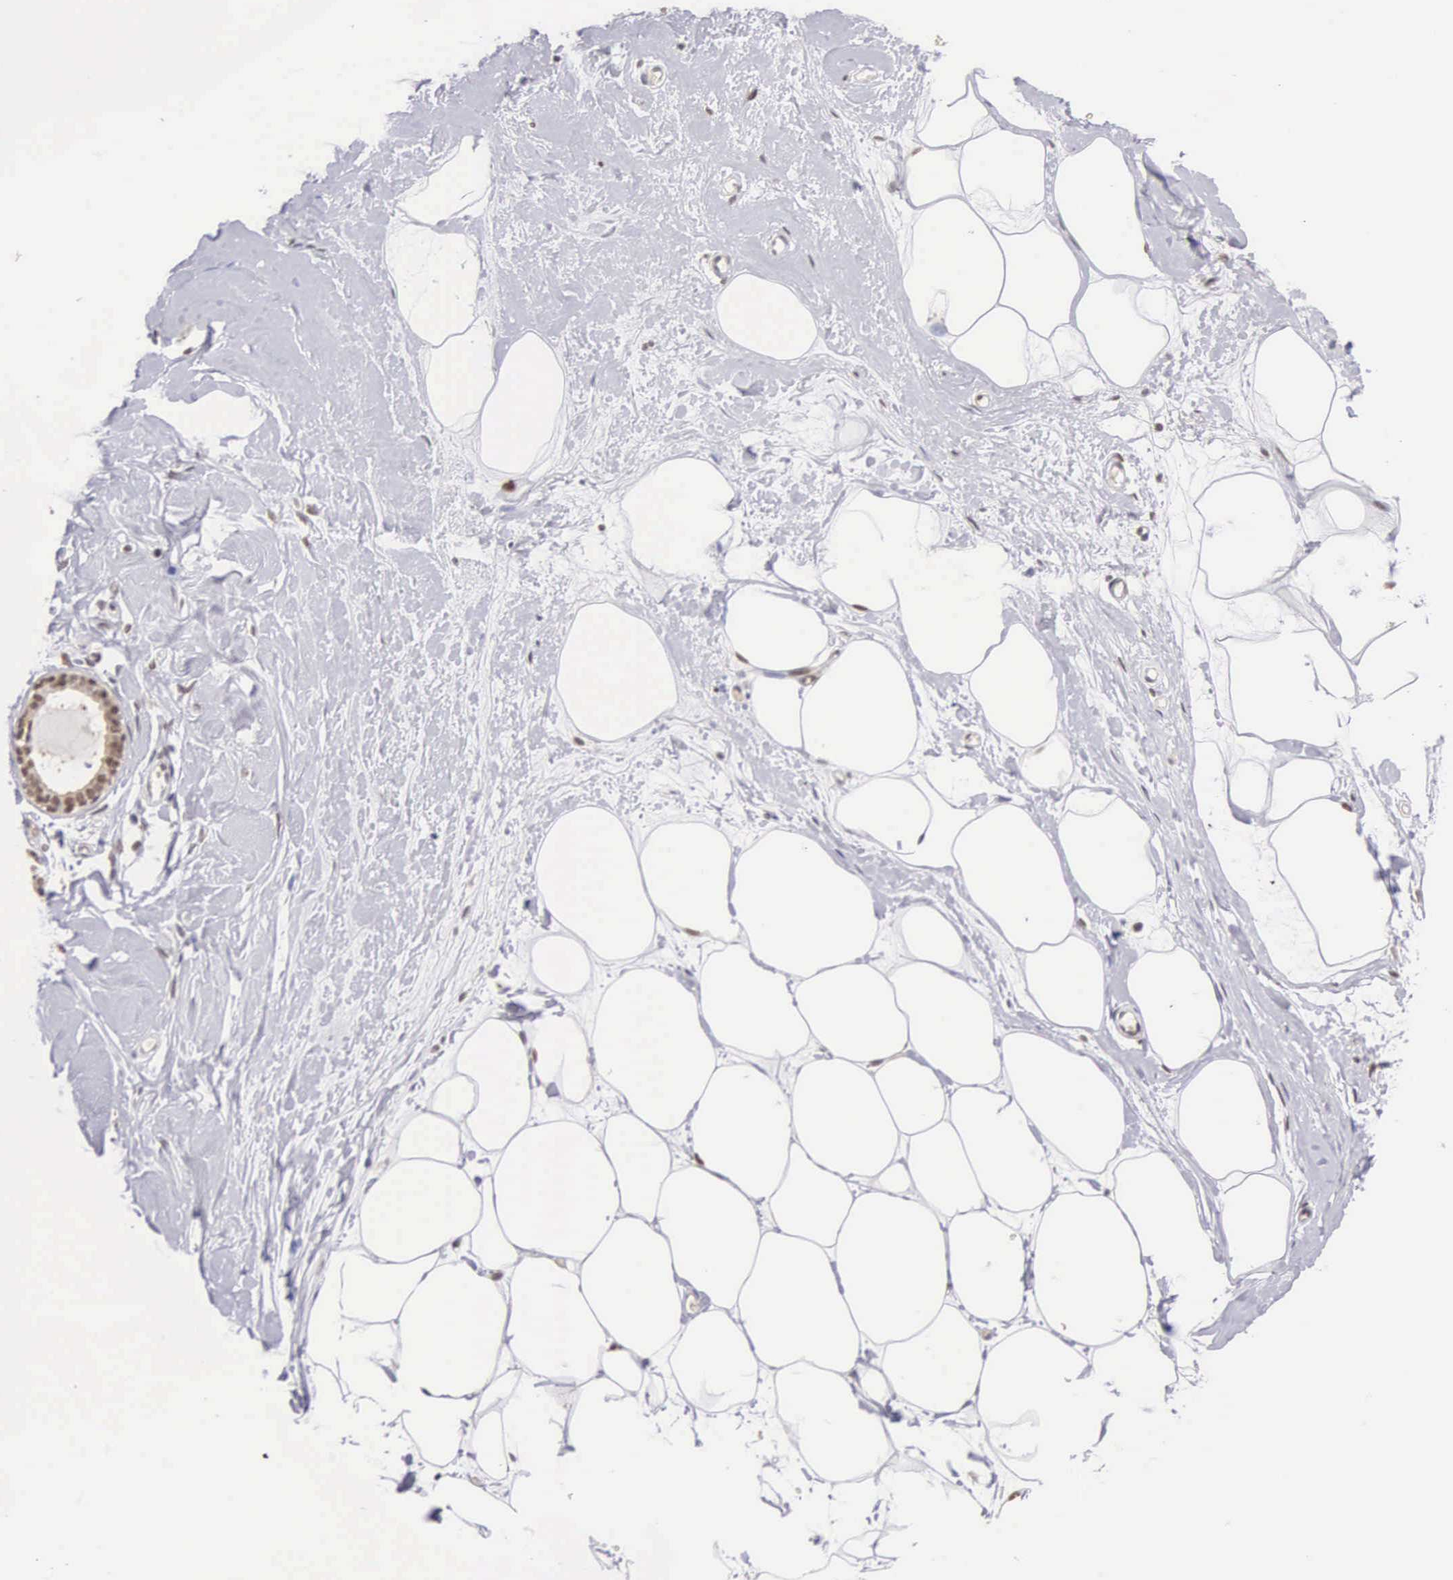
{"staining": {"intensity": "moderate", "quantity": "<25%", "location": "nuclear"}, "tissue": "breast", "cell_type": "Adipocytes", "image_type": "normal", "snomed": [{"axis": "morphology", "description": "Normal tissue, NOS"}, {"axis": "topography", "description": "Breast"}], "caption": "Immunohistochemistry (IHC) micrograph of unremarkable breast stained for a protein (brown), which shows low levels of moderate nuclear expression in about <25% of adipocytes.", "gene": "HMGXB4", "patient": {"sex": "female", "age": 44}}